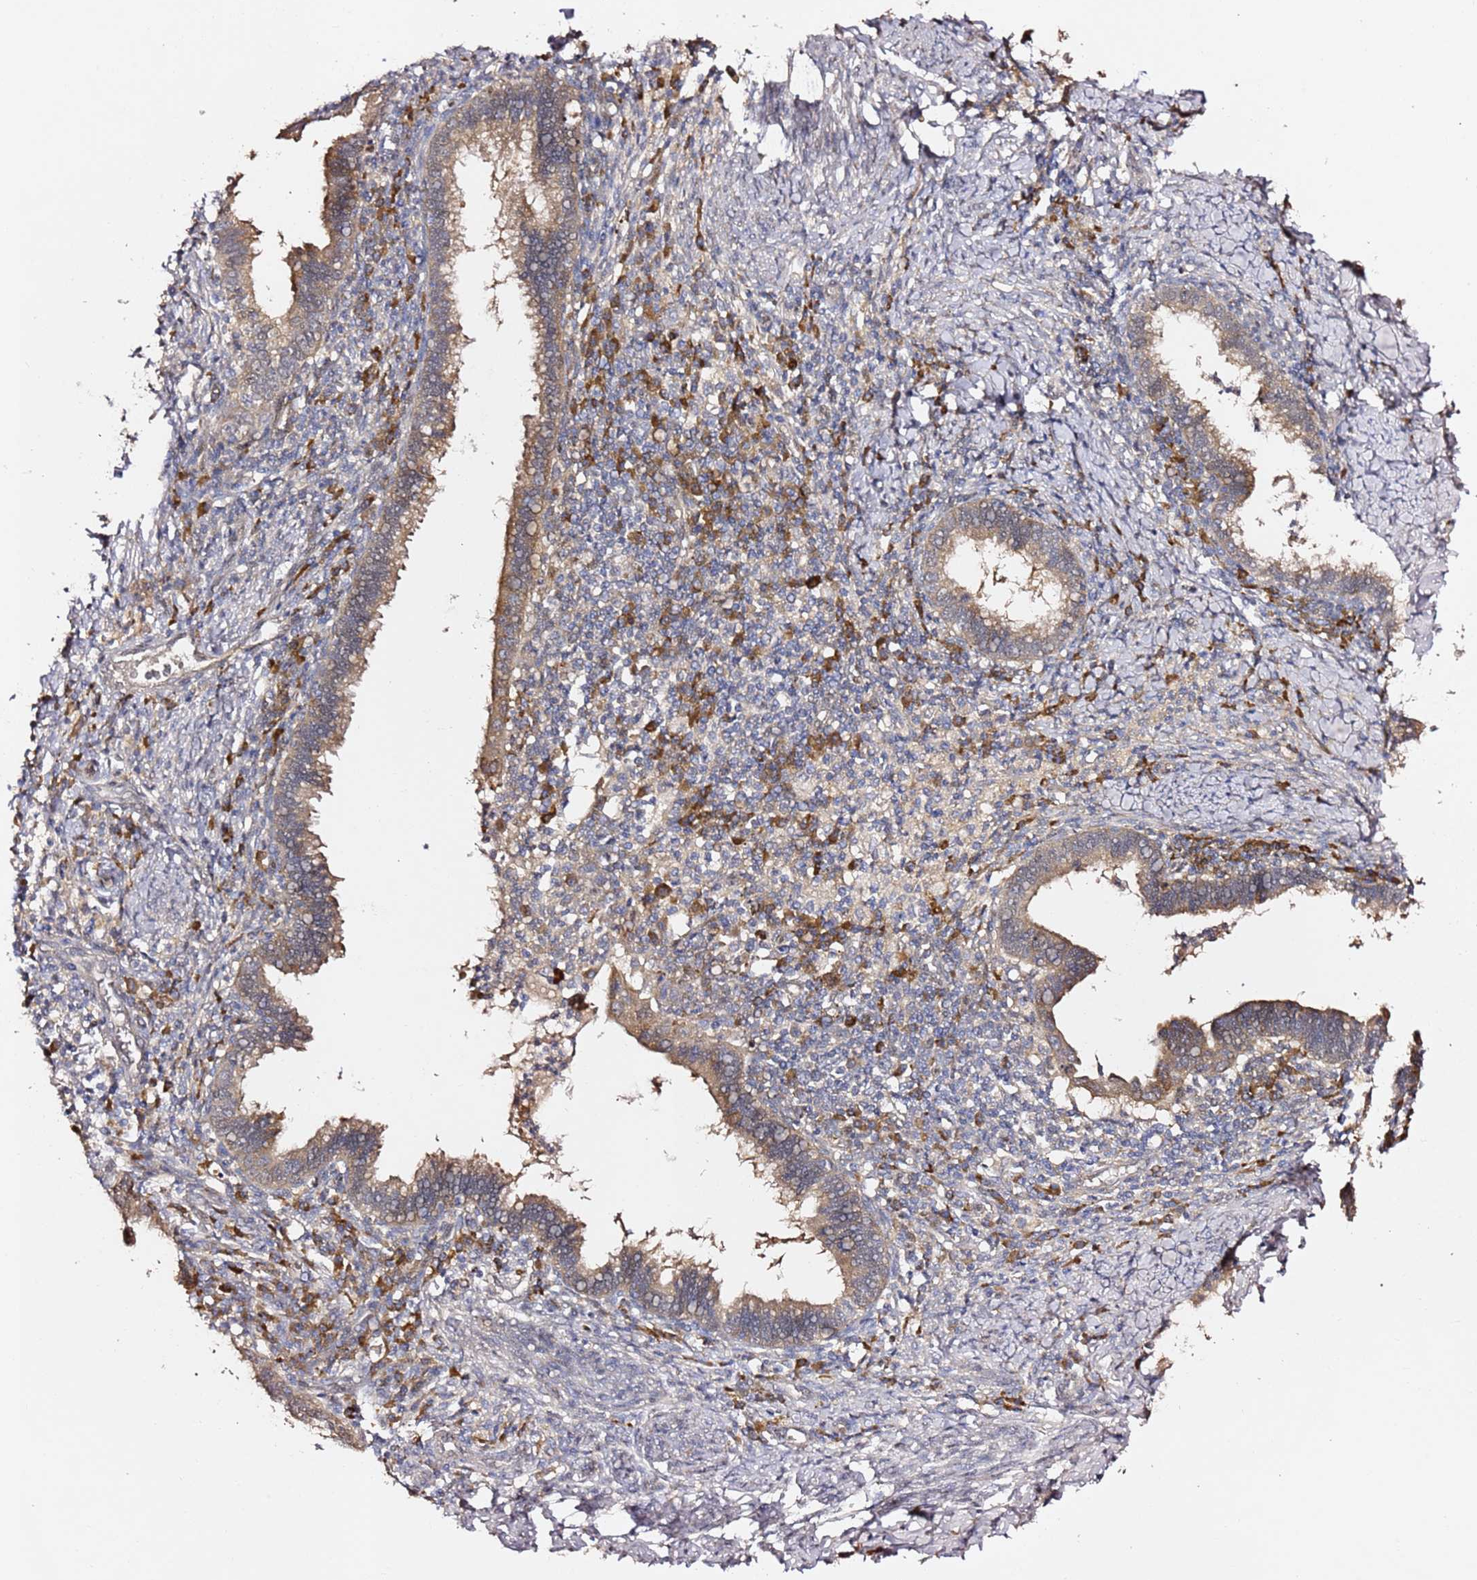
{"staining": {"intensity": "weak", "quantity": ">75%", "location": "cytoplasmic/membranous"}, "tissue": "cervical cancer", "cell_type": "Tumor cells", "image_type": "cancer", "snomed": [{"axis": "morphology", "description": "Adenocarcinoma, NOS"}, {"axis": "topography", "description": "Cervix"}], "caption": "Adenocarcinoma (cervical) stained for a protein reveals weak cytoplasmic/membranous positivity in tumor cells.", "gene": "HSD17B7", "patient": {"sex": "female", "age": 36}}